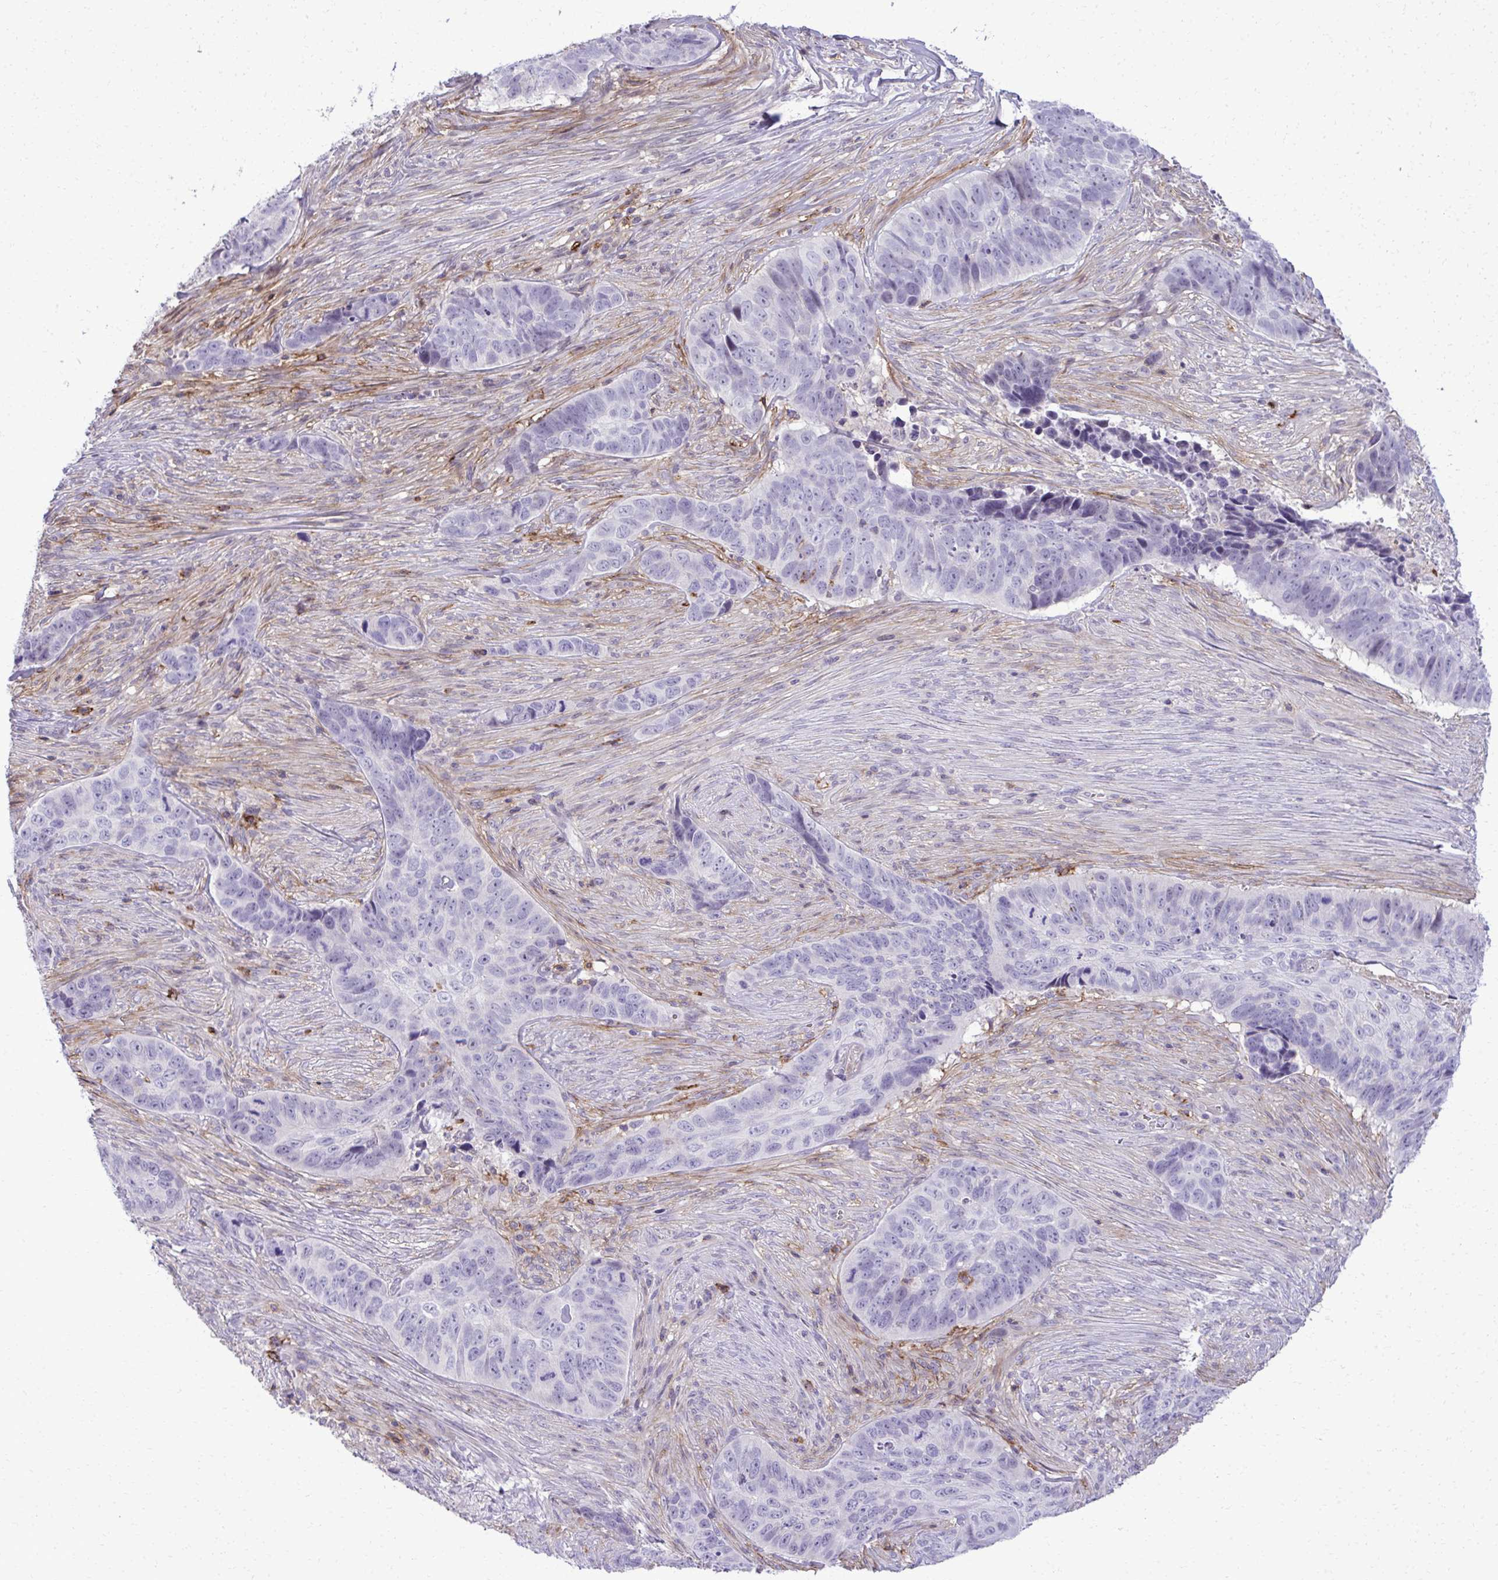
{"staining": {"intensity": "negative", "quantity": "none", "location": "none"}, "tissue": "skin cancer", "cell_type": "Tumor cells", "image_type": "cancer", "snomed": [{"axis": "morphology", "description": "Basal cell carcinoma"}, {"axis": "topography", "description": "Skin"}], "caption": "This is an immunohistochemistry micrograph of human skin basal cell carcinoma. There is no positivity in tumor cells.", "gene": "PITPNM3", "patient": {"sex": "female", "age": 82}}